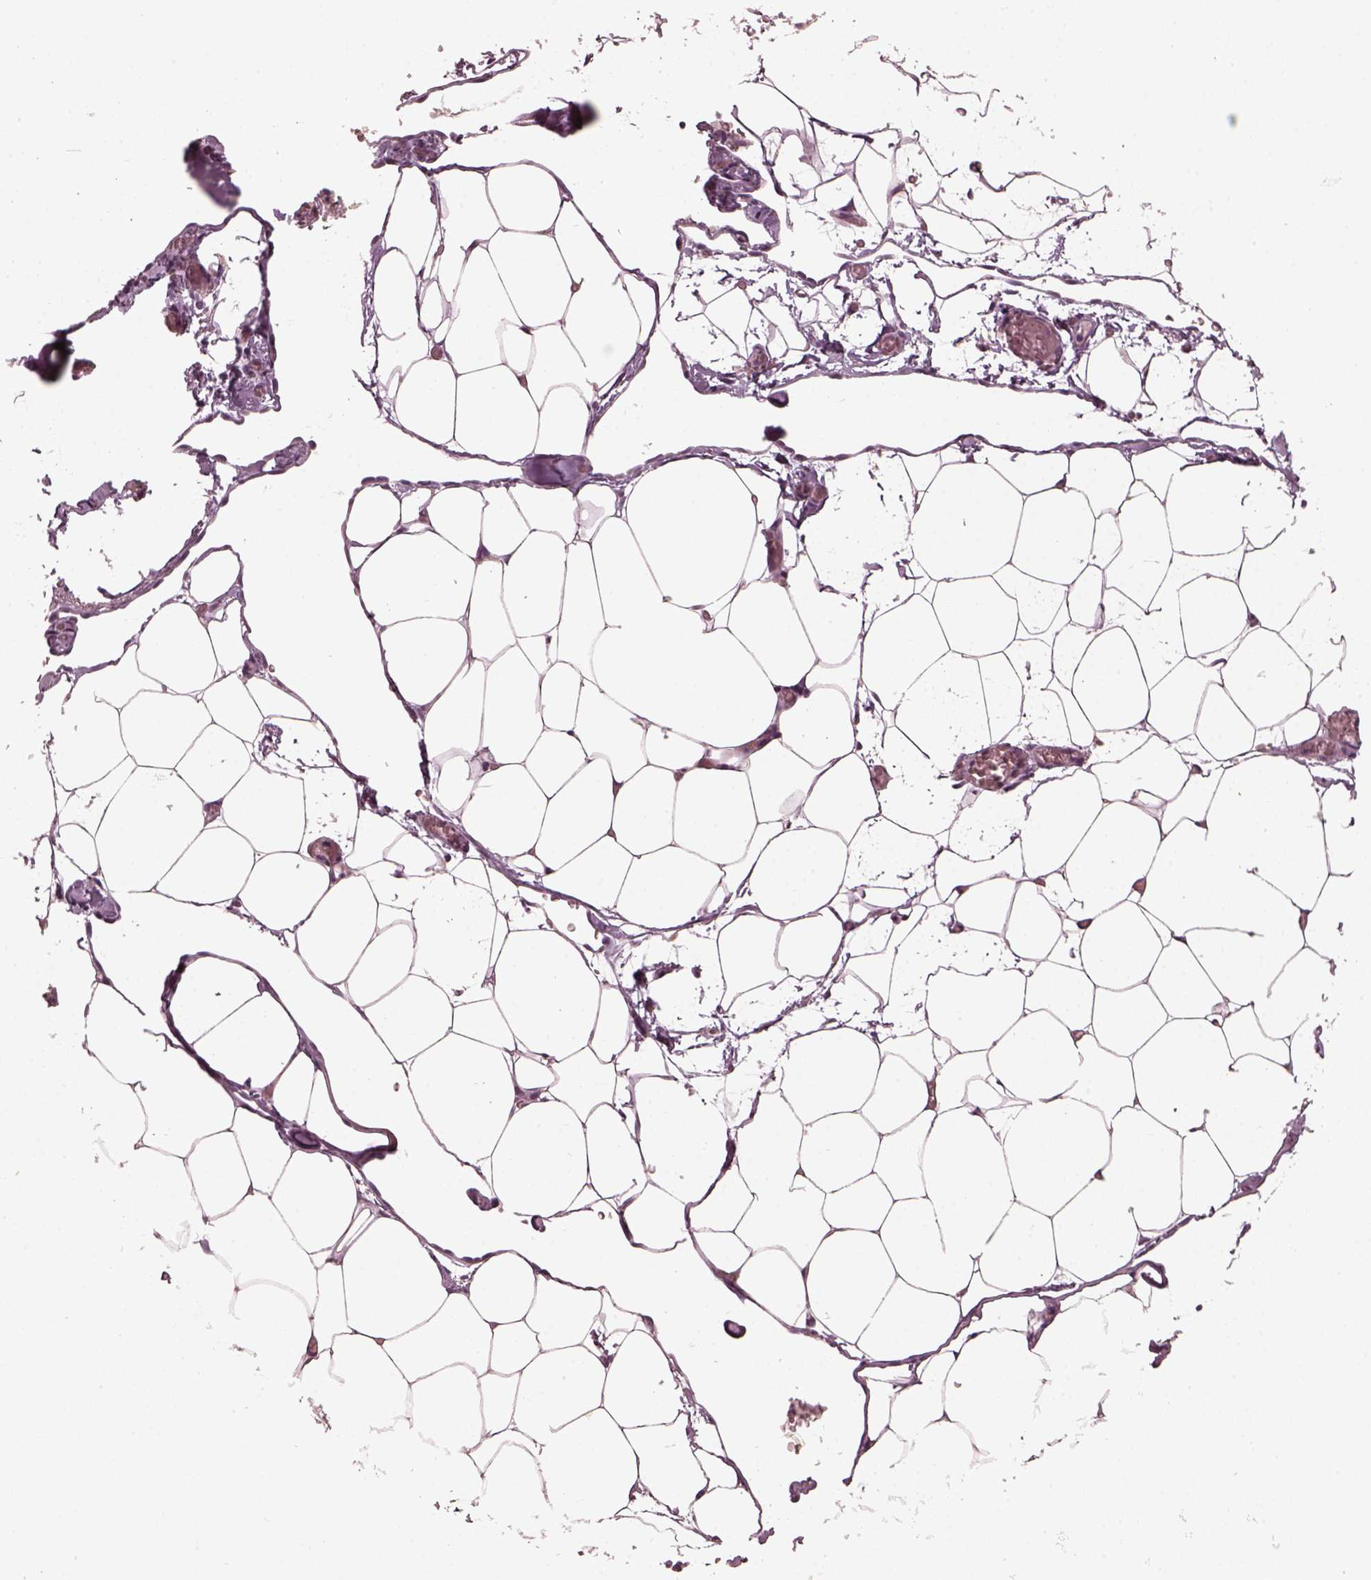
{"staining": {"intensity": "negative", "quantity": "none", "location": "none"}, "tissue": "adipose tissue", "cell_type": "Adipocytes", "image_type": "normal", "snomed": [{"axis": "morphology", "description": "Normal tissue, NOS"}, {"axis": "topography", "description": "Adipose tissue"}], "caption": "High power microscopy image of an immunohistochemistry histopathology image of benign adipose tissue, revealing no significant expression in adipocytes.", "gene": "RCVRN", "patient": {"sex": "male", "age": 57}}